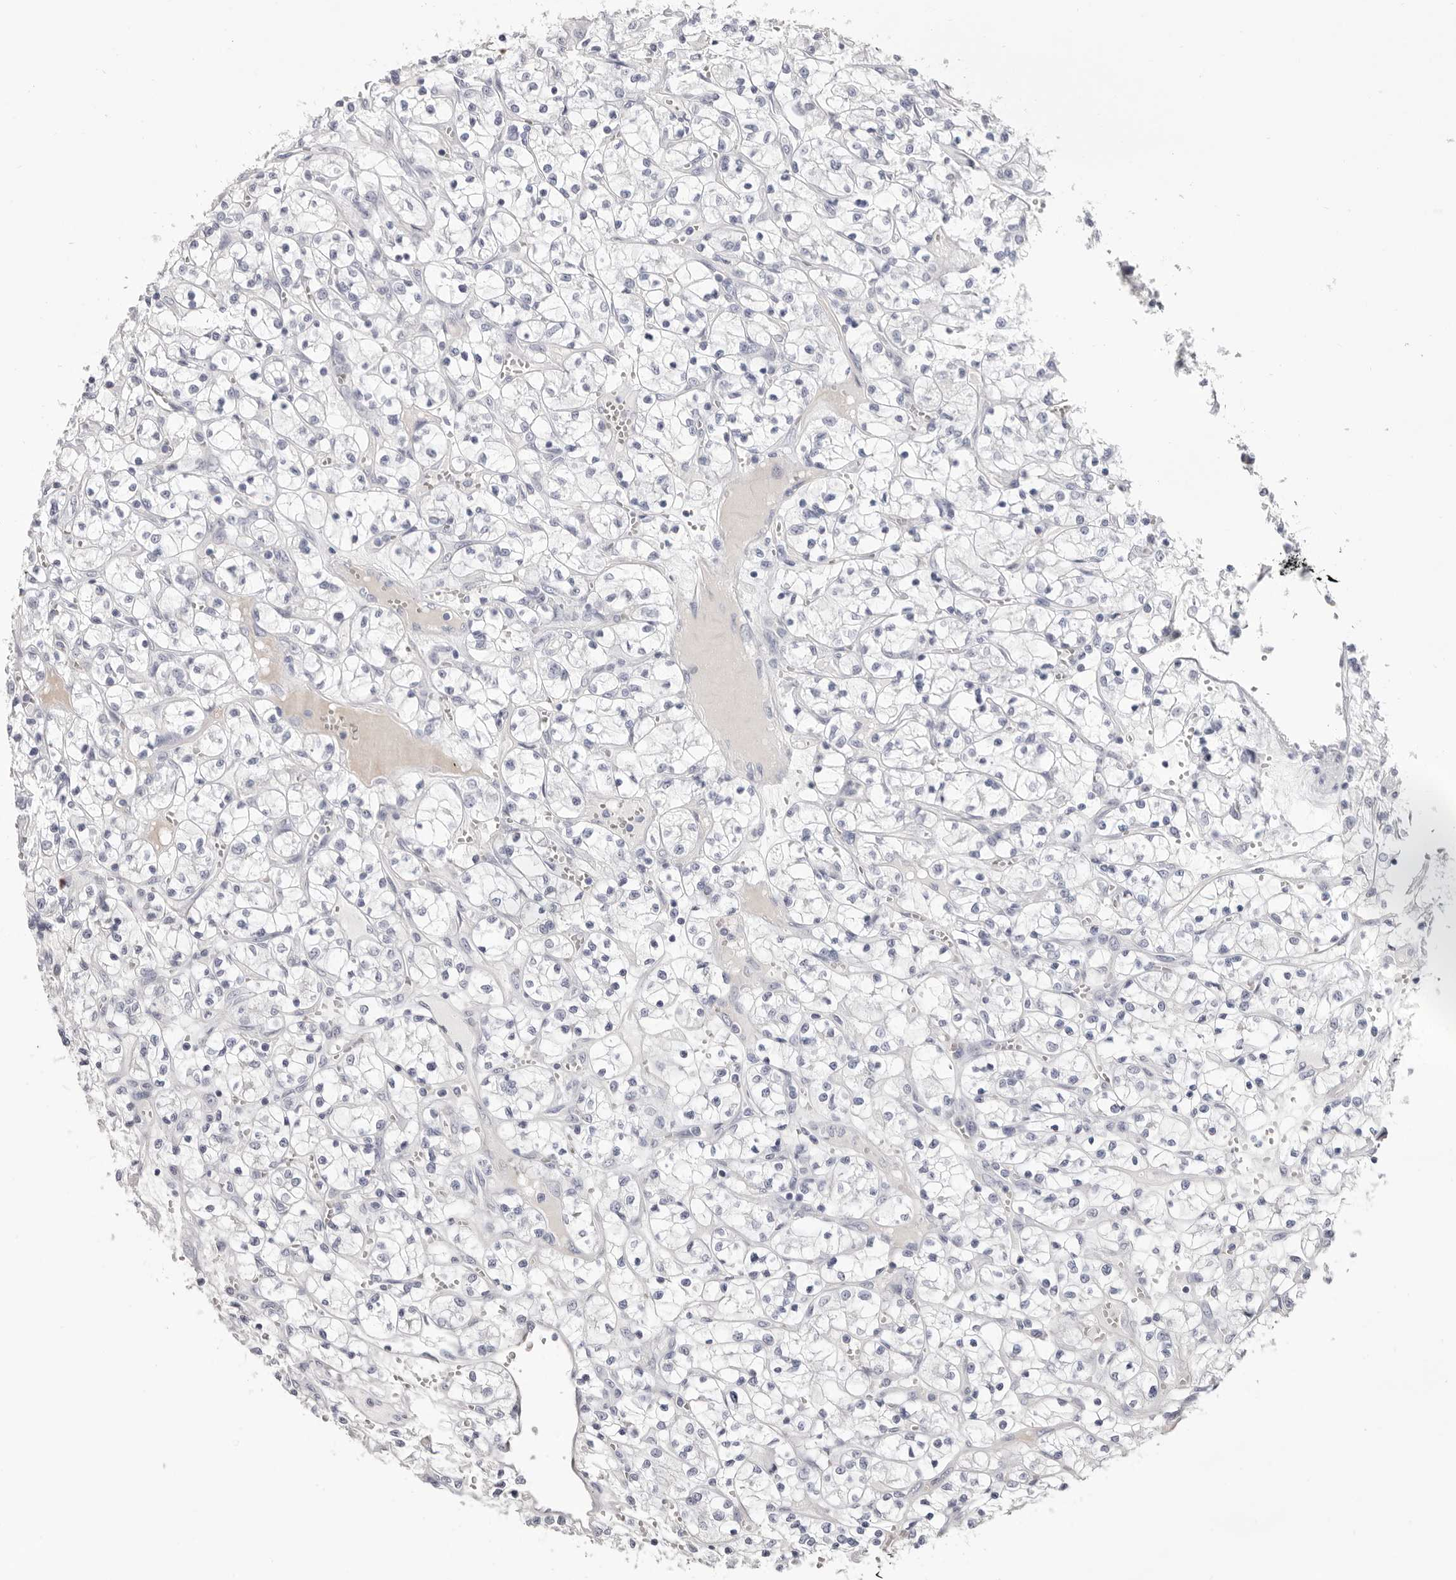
{"staining": {"intensity": "negative", "quantity": "none", "location": "none"}, "tissue": "renal cancer", "cell_type": "Tumor cells", "image_type": "cancer", "snomed": [{"axis": "morphology", "description": "Adenocarcinoma, NOS"}, {"axis": "topography", "description": "Kidney"}], "caption": "The histopathology image shows no staining of tumor cells in renal adenocarcinoma.", "gene": "LPO", "patient": {"sex": "female", "age": 69}}